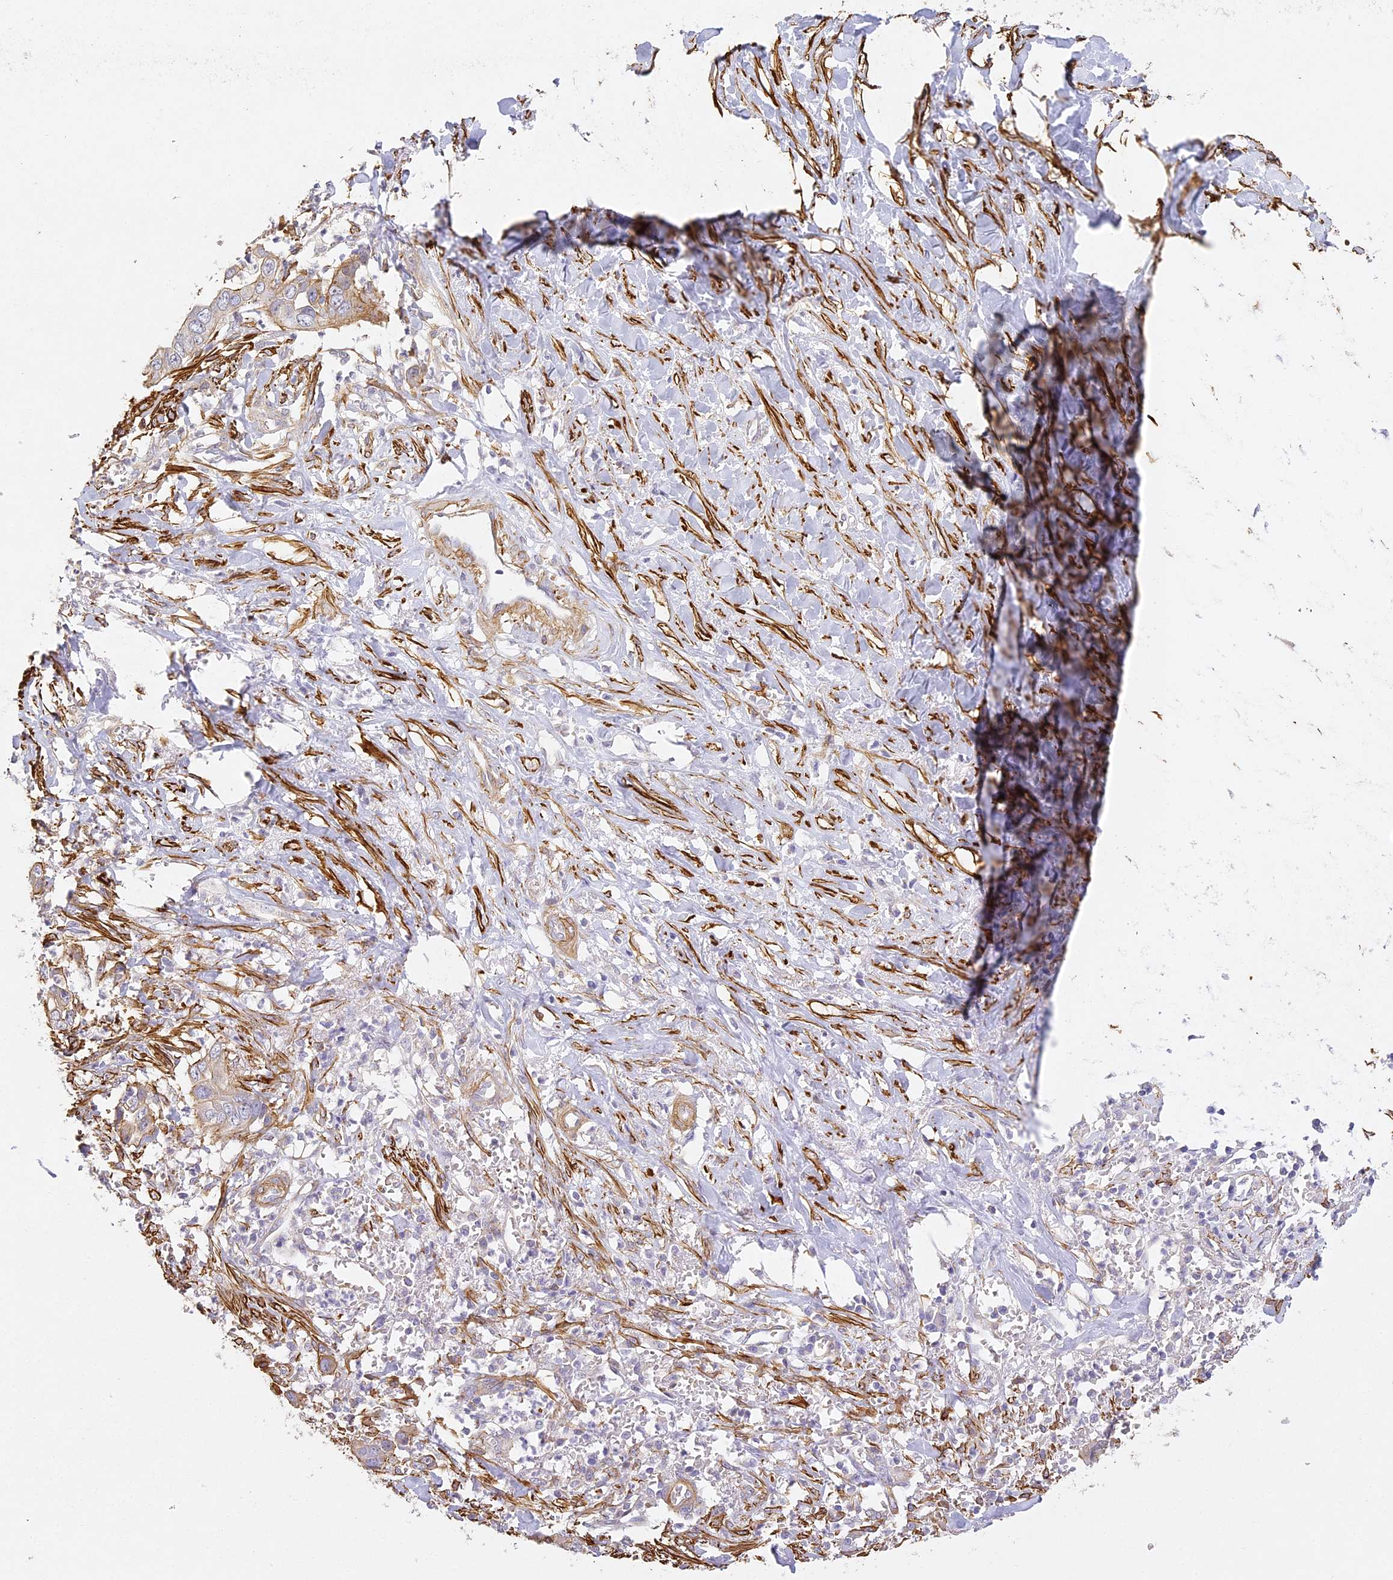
{"staining": {"intensity": "weak", "quantity": "25%-75%", "location": "cytoplasmic/membranous"}, "tissue": "liver cancer", "cell_type": "Tumor cells", "image_type": "cancer", "snomed": [{"axis": "morphology", "description": "Cholangiocarcinoma"}, {"axis": "topography", "description": "Liver"}], "caption": "Immunohistochemistry of human liver cancer (cholangiocarcinoma) exhibits low levels of weak cytoplasmic/membranous staining in approximately 25%-75% of tumor cells.", "gene": "MED28", "patient": {"sex": "female", "age": 79}}